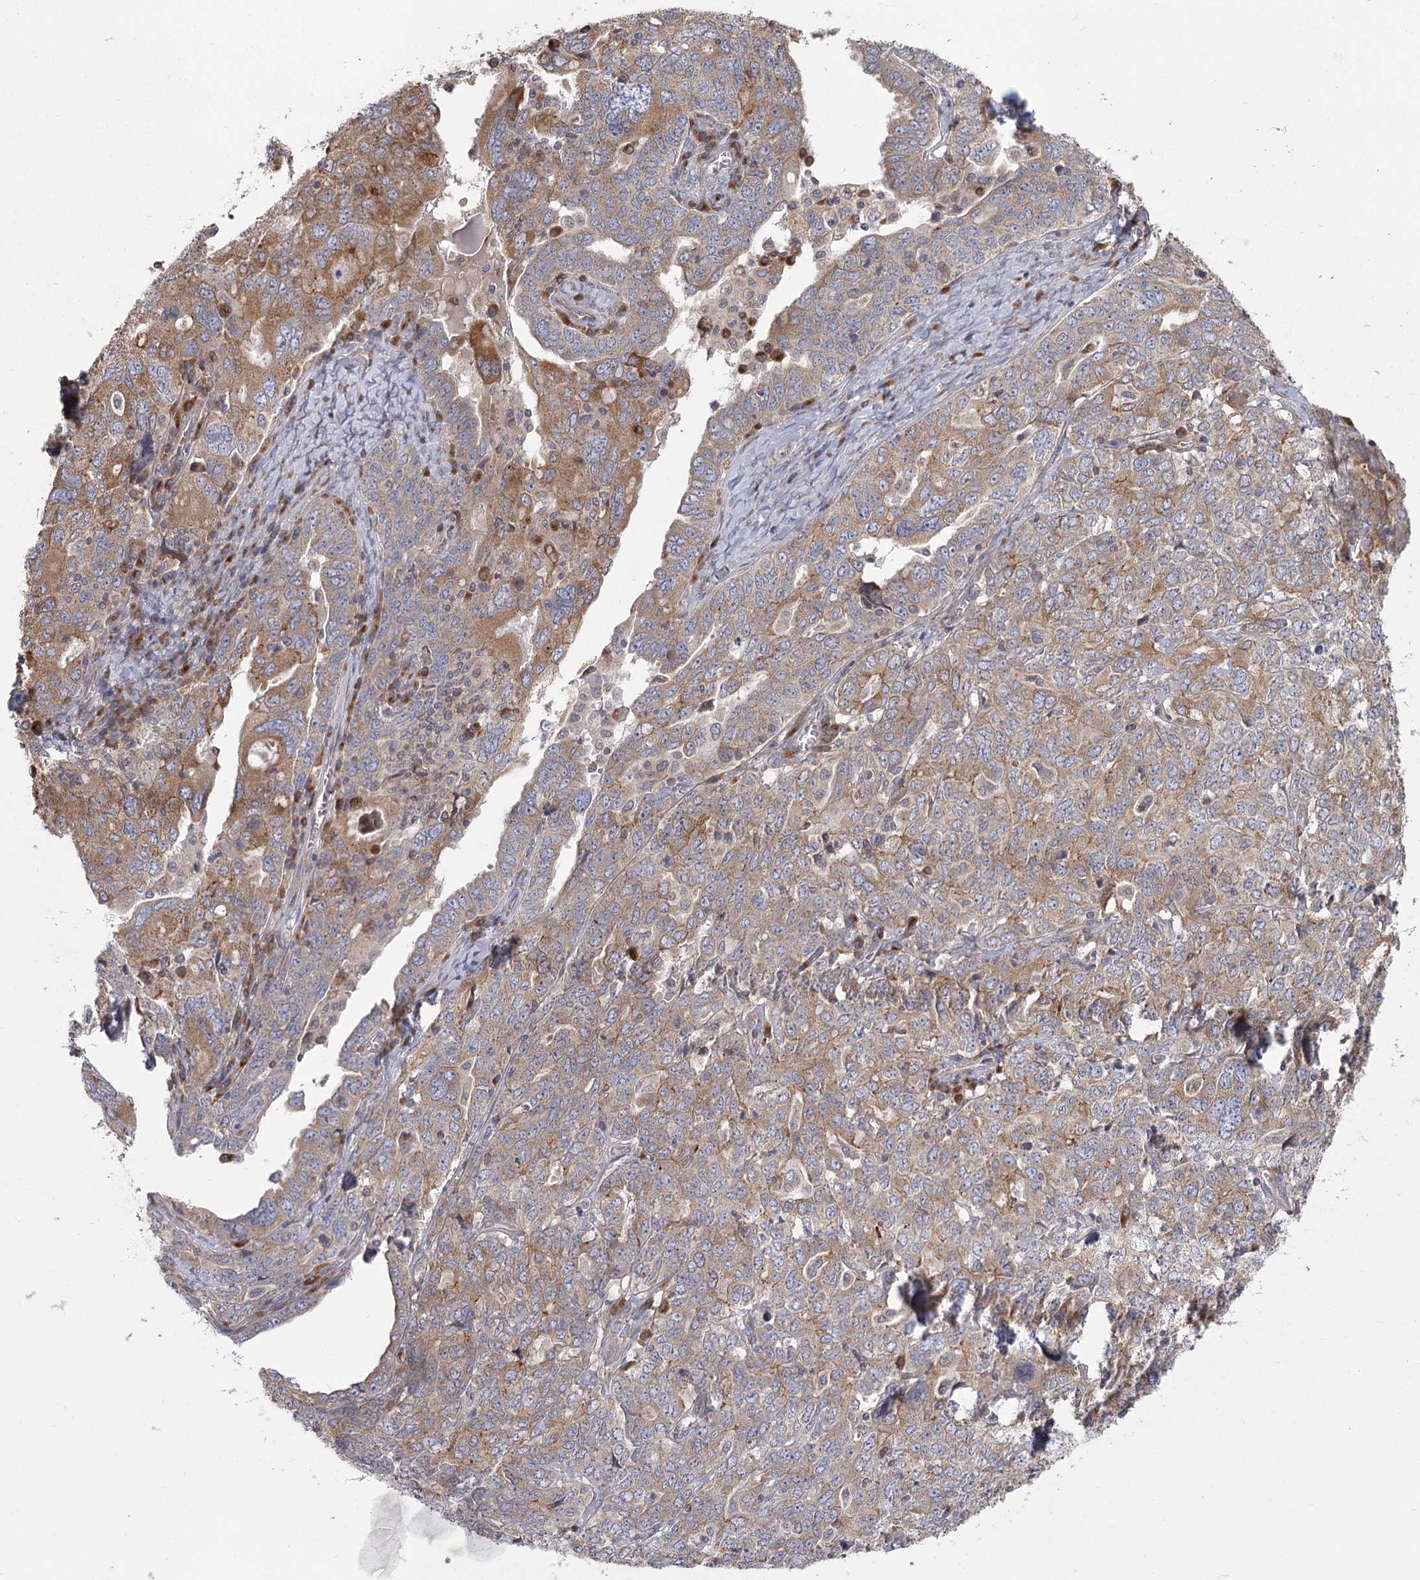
{"staining": {"intensity": "moderate", "quantity": ">75%", "location": "cytoplasmic/membranous"}, "tissue": "ovarian cancer", "cell_type": "Tumor cells", "image_type": "cancer", "snomed": [{"axis": "morphology", "description": "Carcinoma, endometroid"}, {"axis": "topography", "description": "Ovary"}], "caption": "Immunohistochemical staining of human ovarian endometroid carcinoma displays medium levels of moderate cytoplasmic/membranous expression in about >75% of tumor cells. (brown staining indicates protein expression, while blue staining denotes nuclei).", "gene": "CNTLN", "patient": {"sex": "female", "age": 62}}